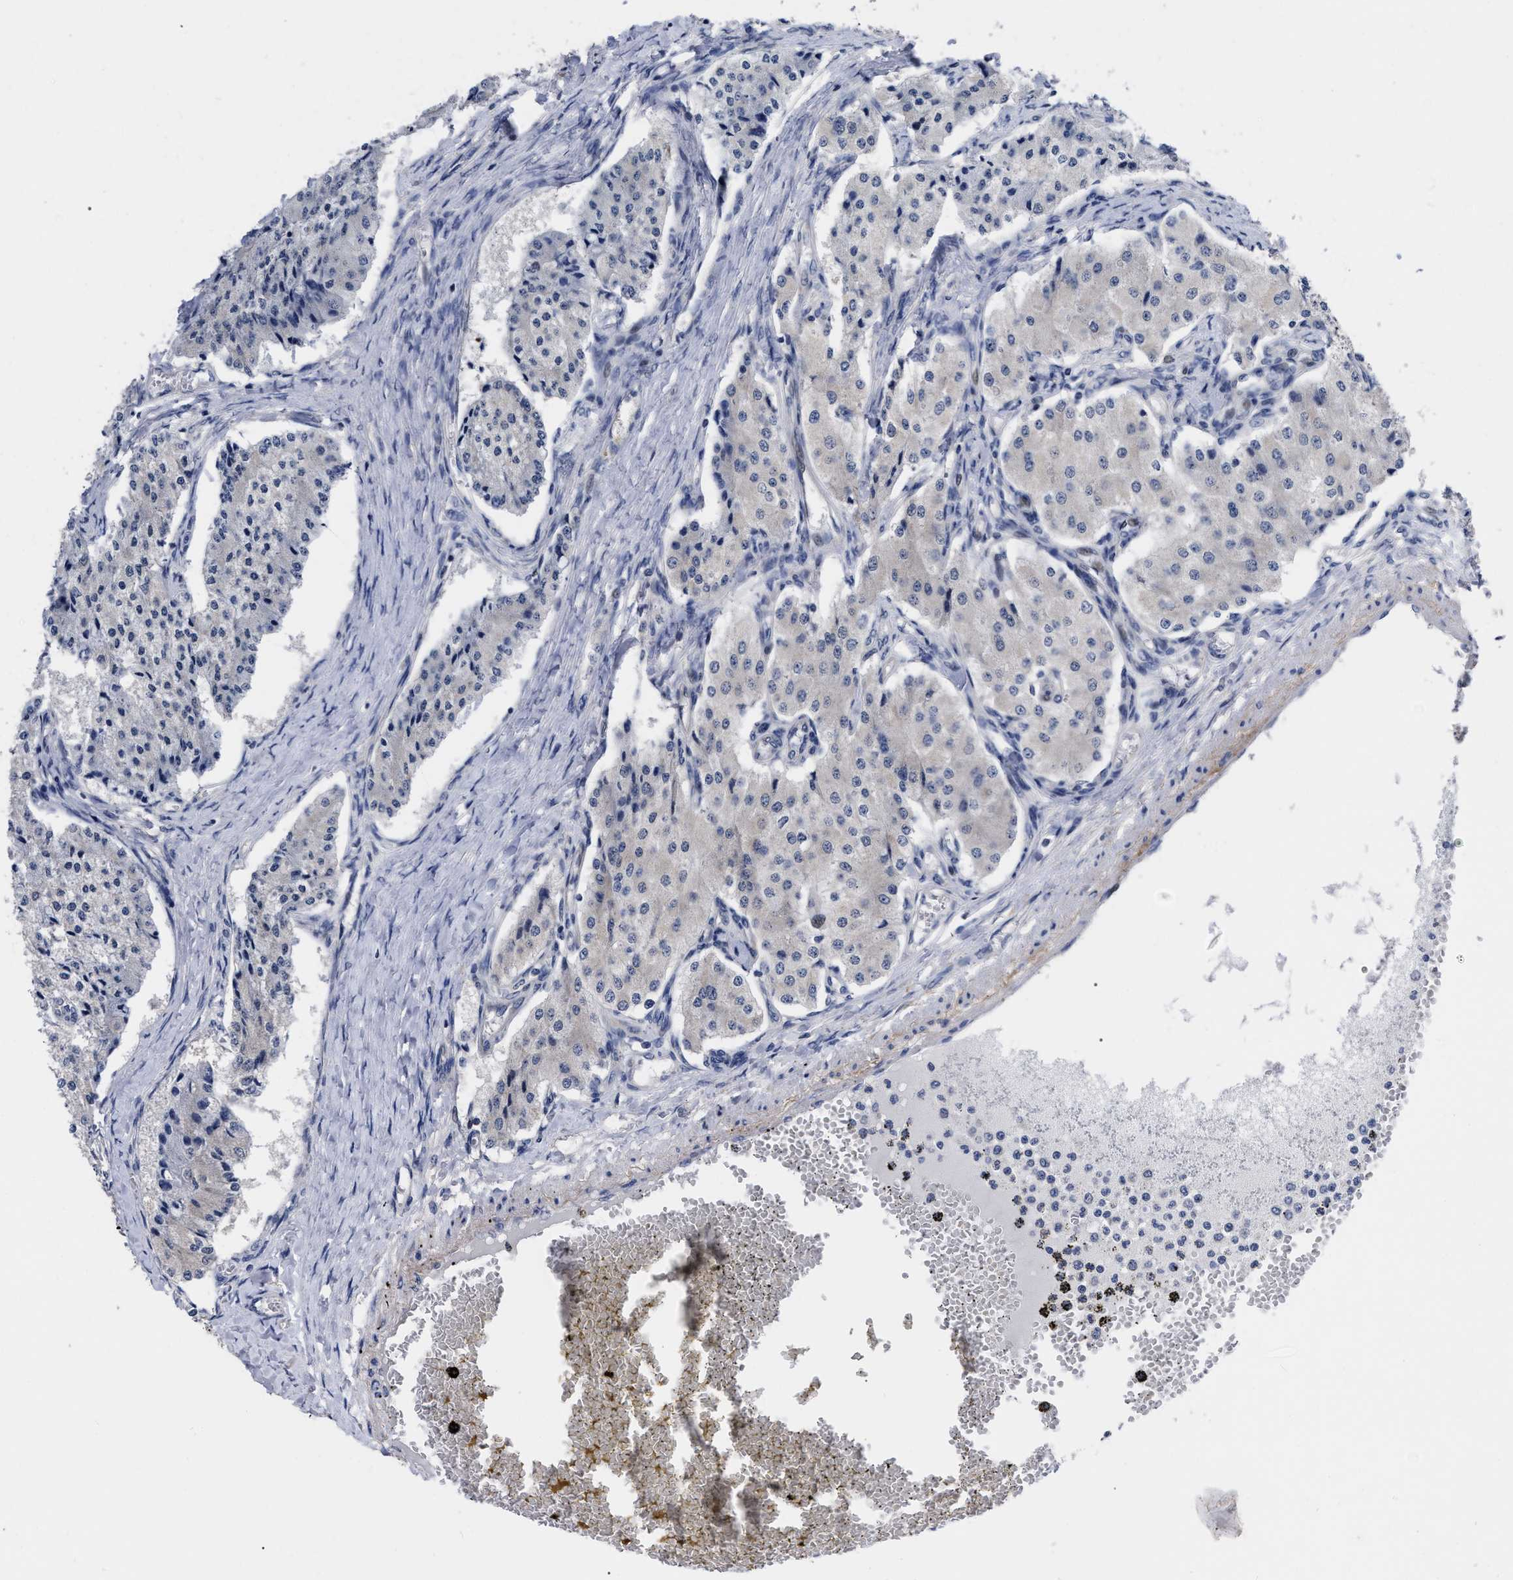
{"staining": {"intensity": "negative", "quantity": "none", "location": "none"}, "tissue": "carcinoid", "cell_type": "Tumor cells", "image_type": "cancer", "snomed": [{"axis": "morphology", "description": "Carcinoid, malignant, NOS"}, {"axis": "topography", "description": "Colon"}], "caption": "Human carcinoid (malignant) stained for a protein using immunohistochemistry reveals no staining in tumor cells.", "gene": "CCN5", "patient": {"sex": "female", "age": 52}}